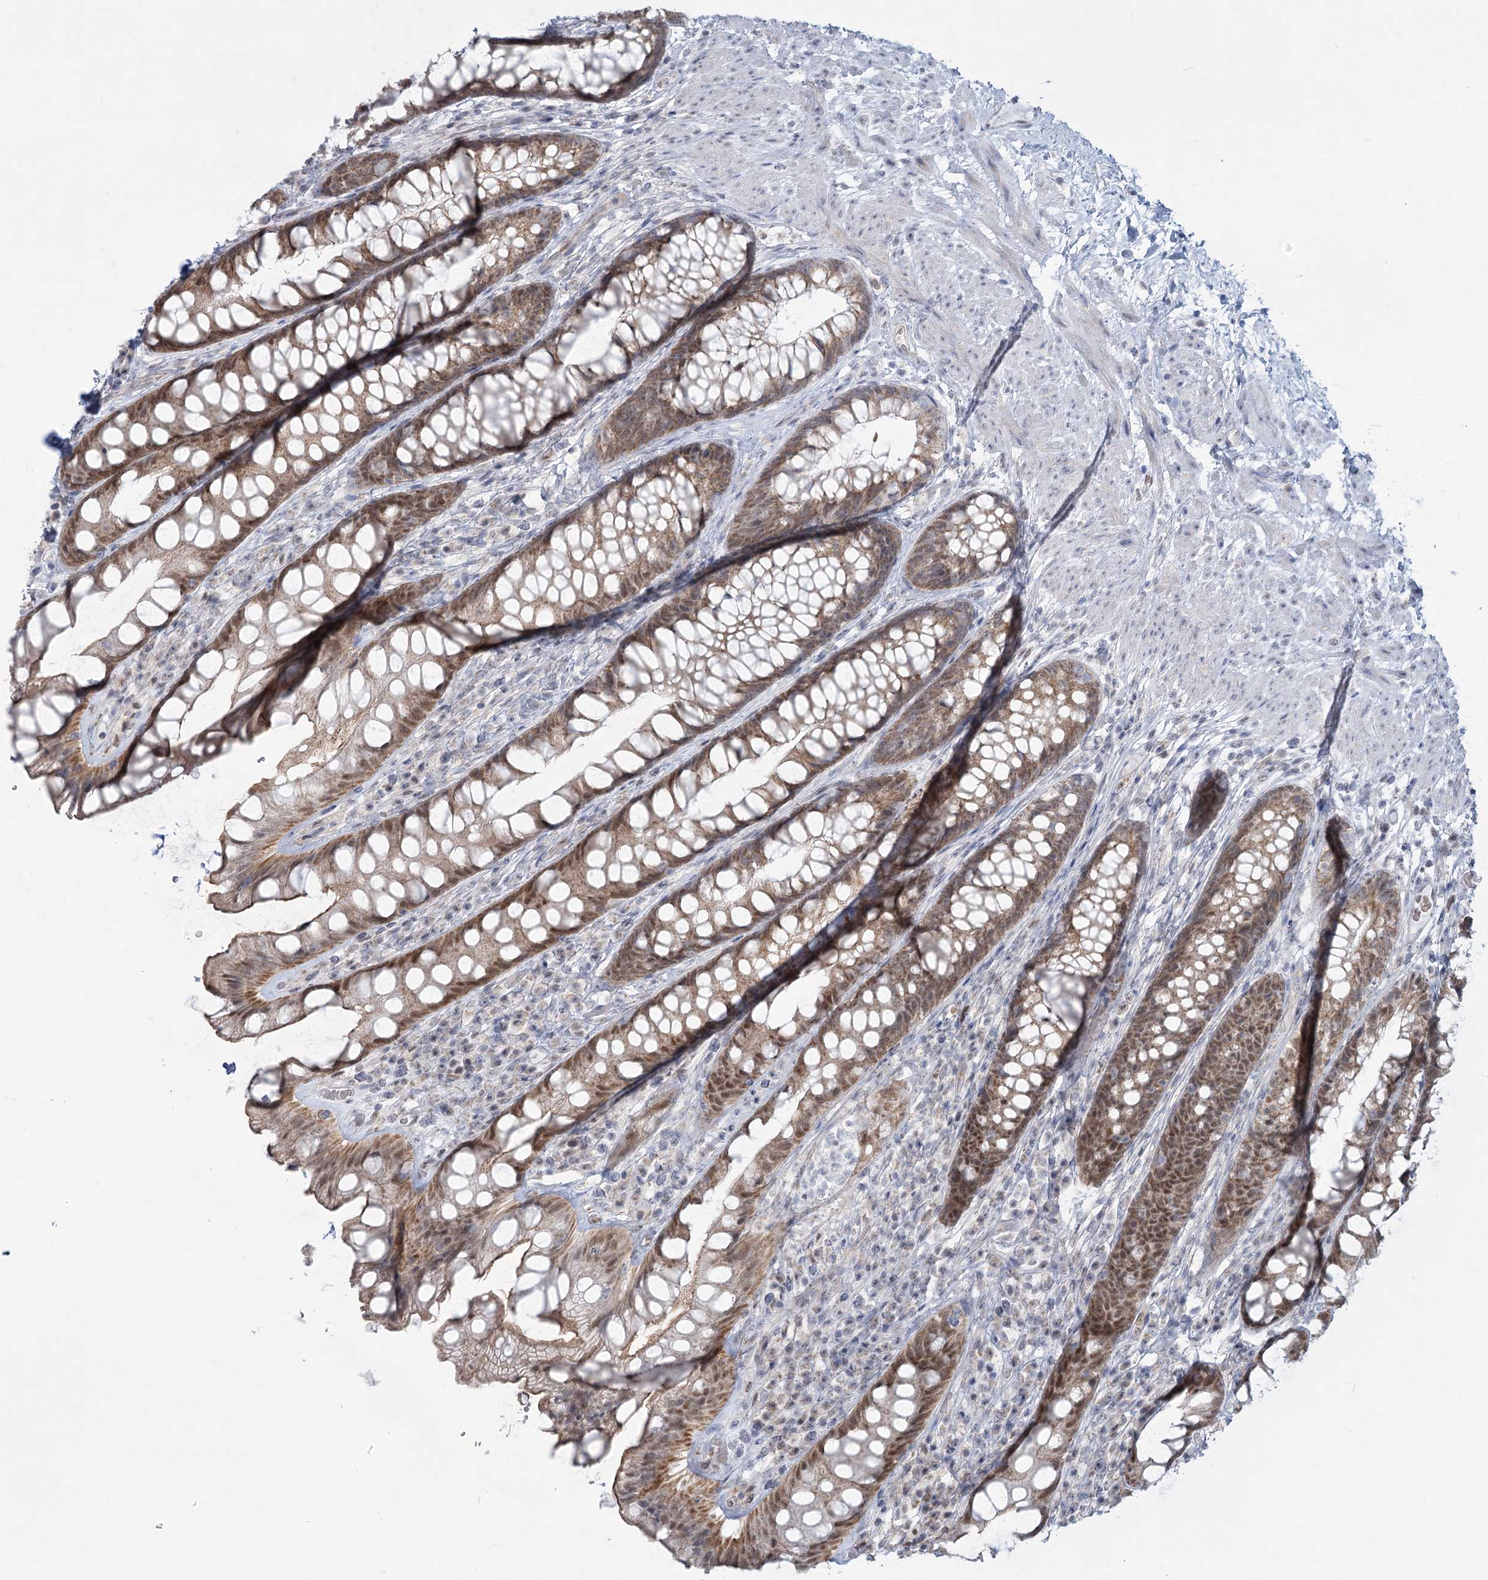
{"staining": {"intensity": "moderate", "quantity": ">75%", "location": "cytoplasmic/membranous,nuclear"}, "tissue": "rectum", "cell_type": "Glandular cells", "image_type": "normal", "snomed": [{"axis": "morphology", "description": "Normal tissue, NOS"}, {"axis": "topography", "description": "Rectum"}], "caption": "The micrograph exhibits a brown stain indicating the presence of a protein in the cytoplasmic/membranous,nuclear of glandular cells in rectum.", "gene": "MTG1", "patient": {"sex": "male", "age": 74}}